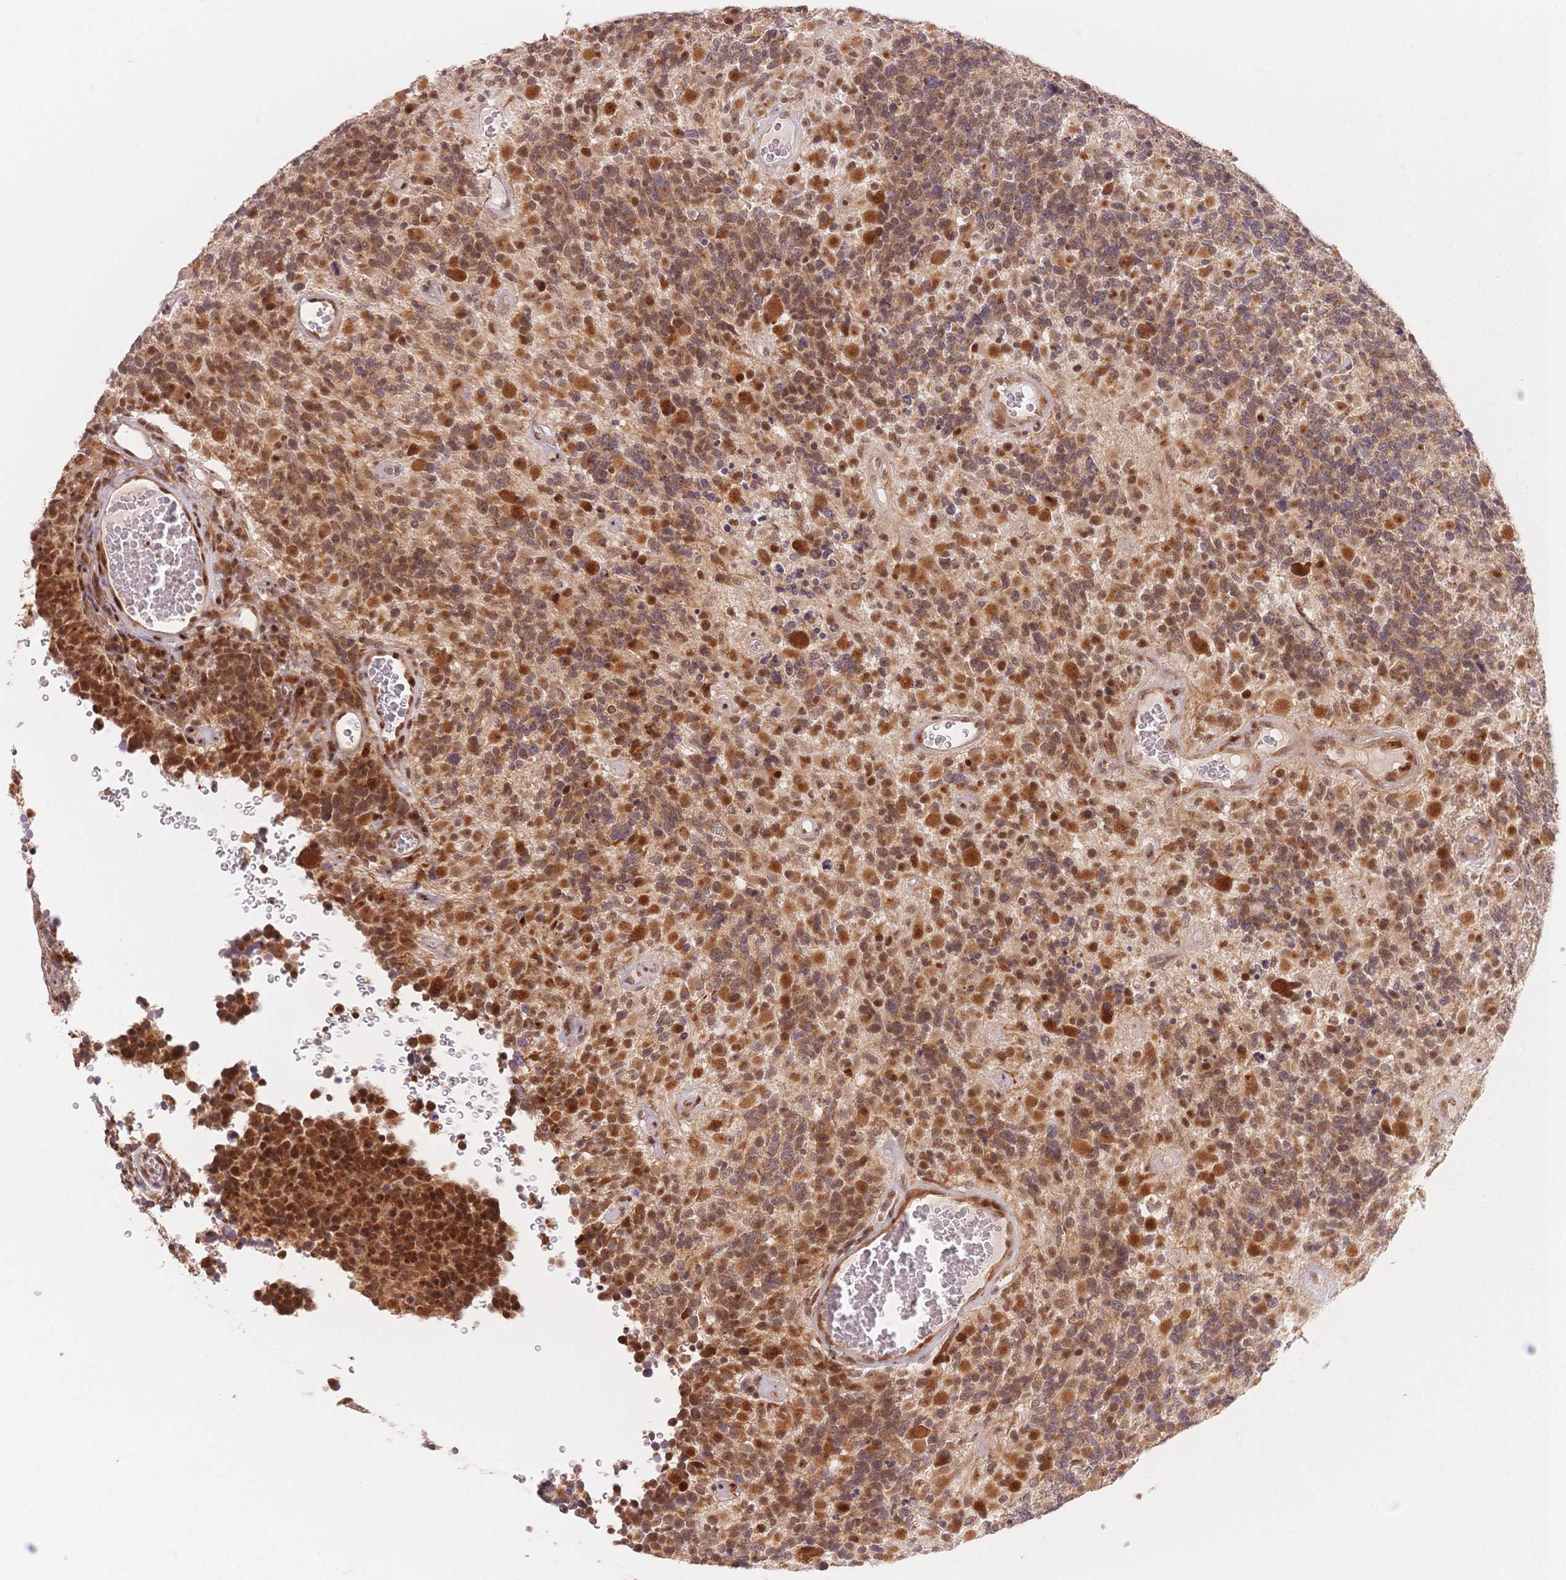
{"staining": {"intensity": "strong", "quantity": "25%-75%", "location": "cytoplasmic/membranous,nuclear"}, "tissue": "glioma", "cell_type": "Tumor cells", "image_type": "cancer", "snomed": [{"axis": "morphology", "description": "Glioma, malignant, High grade"}, {"axis": "topography", "description": "Brain"}], "caption": "High-grade glioma (malignant) stained with a protein marker displays strong staining in tumor cells.", "gene": "STK39", "patient": {"sex": "female", "age": 40}}